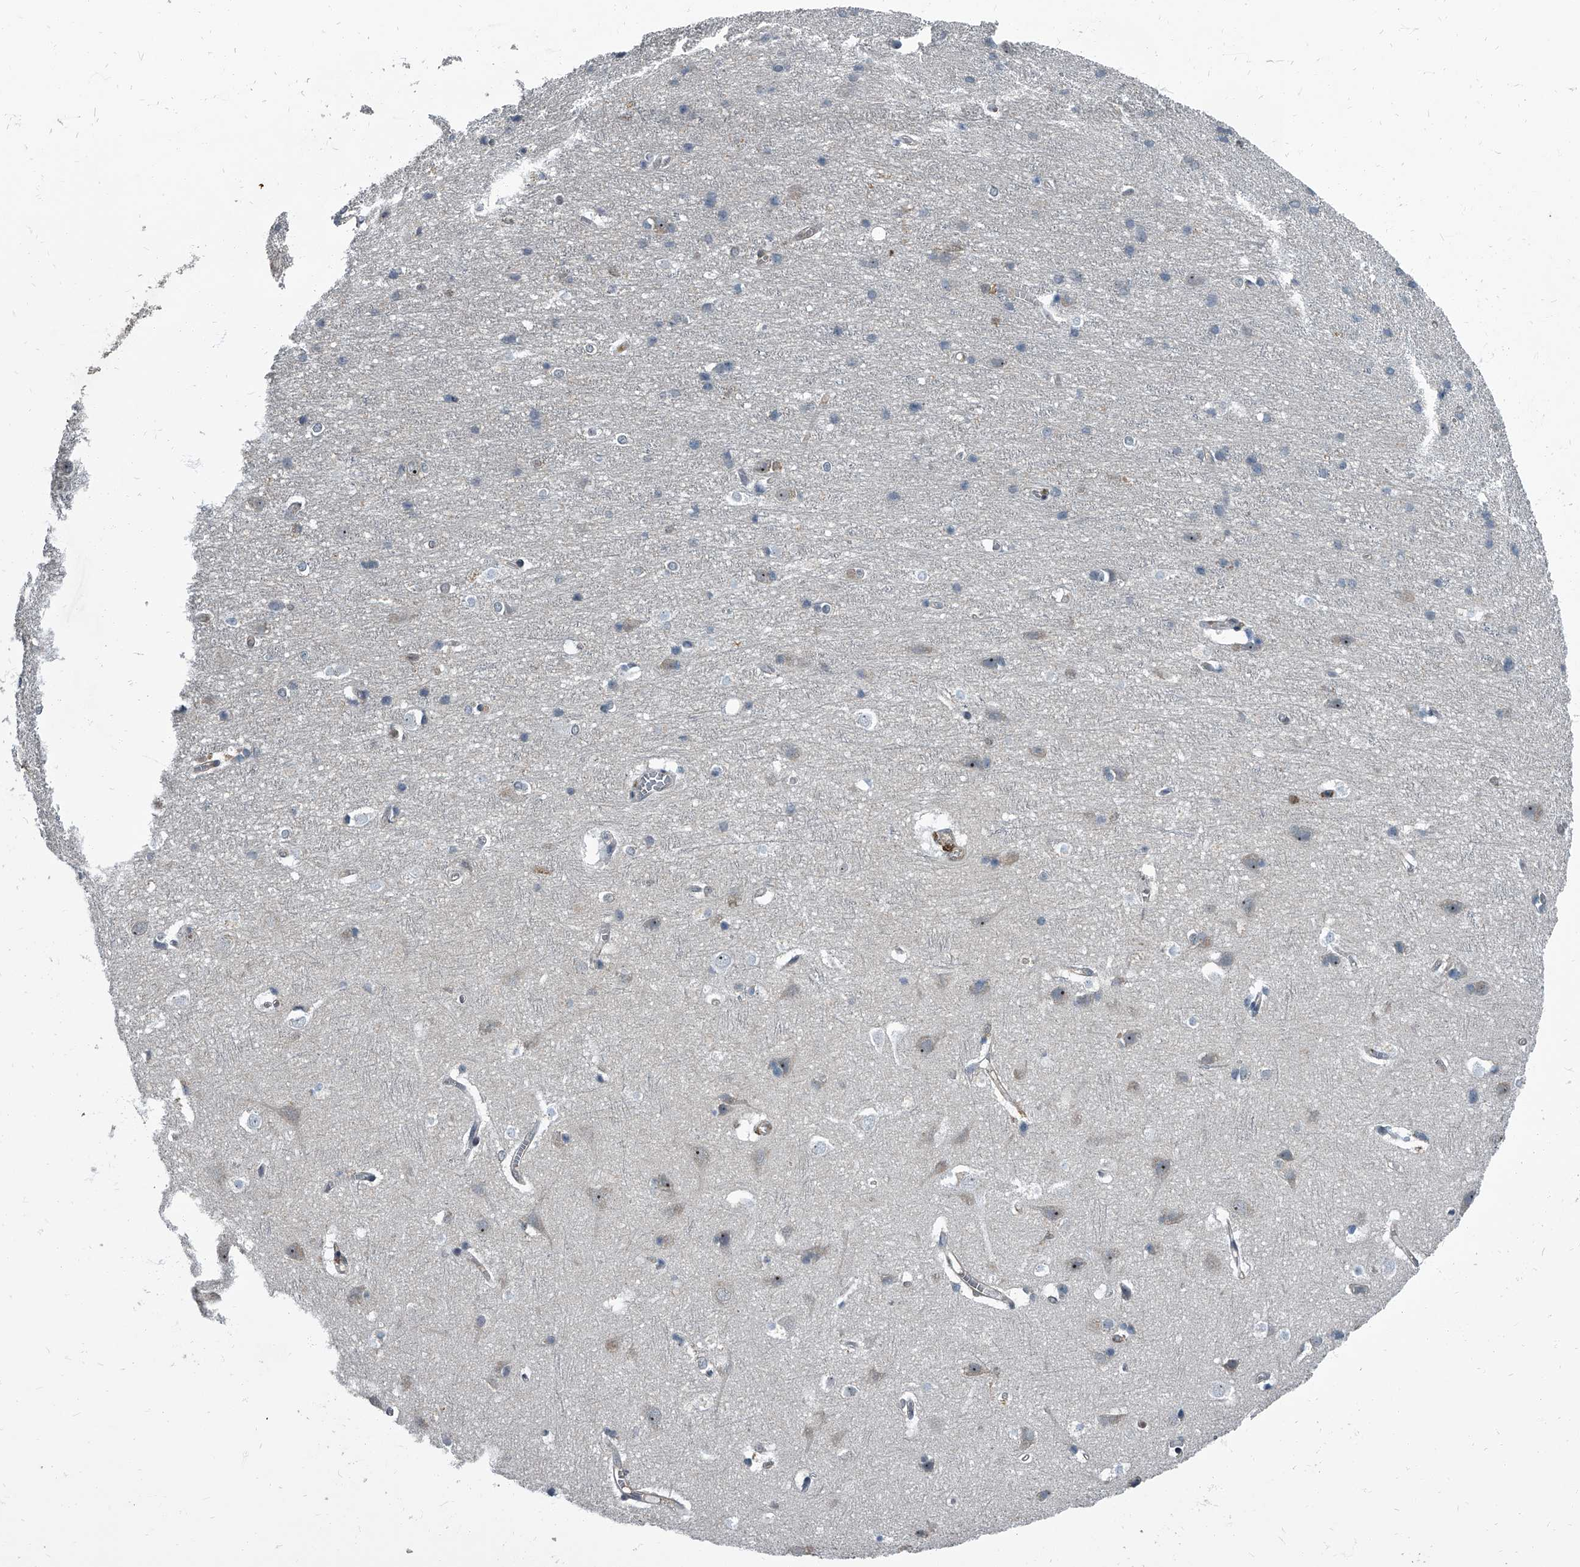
{"staining": {"intensity": "weak", "quantity": ">75%", "location": "cytoplasmic/membranous"}, "tissue": "cerebral cortex", "cell_type": "Endothelial cells", "image_type": "normal", "snomed": [{"axis": "morphology", "description": "Normal tissue, NOS"}, {"axis": "topography", "description": "Cerebral cortex"}], "caption": "Brown immunohistochemical staining in normal cerebral cortex shows weak cytoplasmic/membranous staining in about >75% of endothelial cells. (IHC, brightfield microscopy, high magnification).", "gene": "CDV3", "patient": {"sex": "male", "age": 54}}